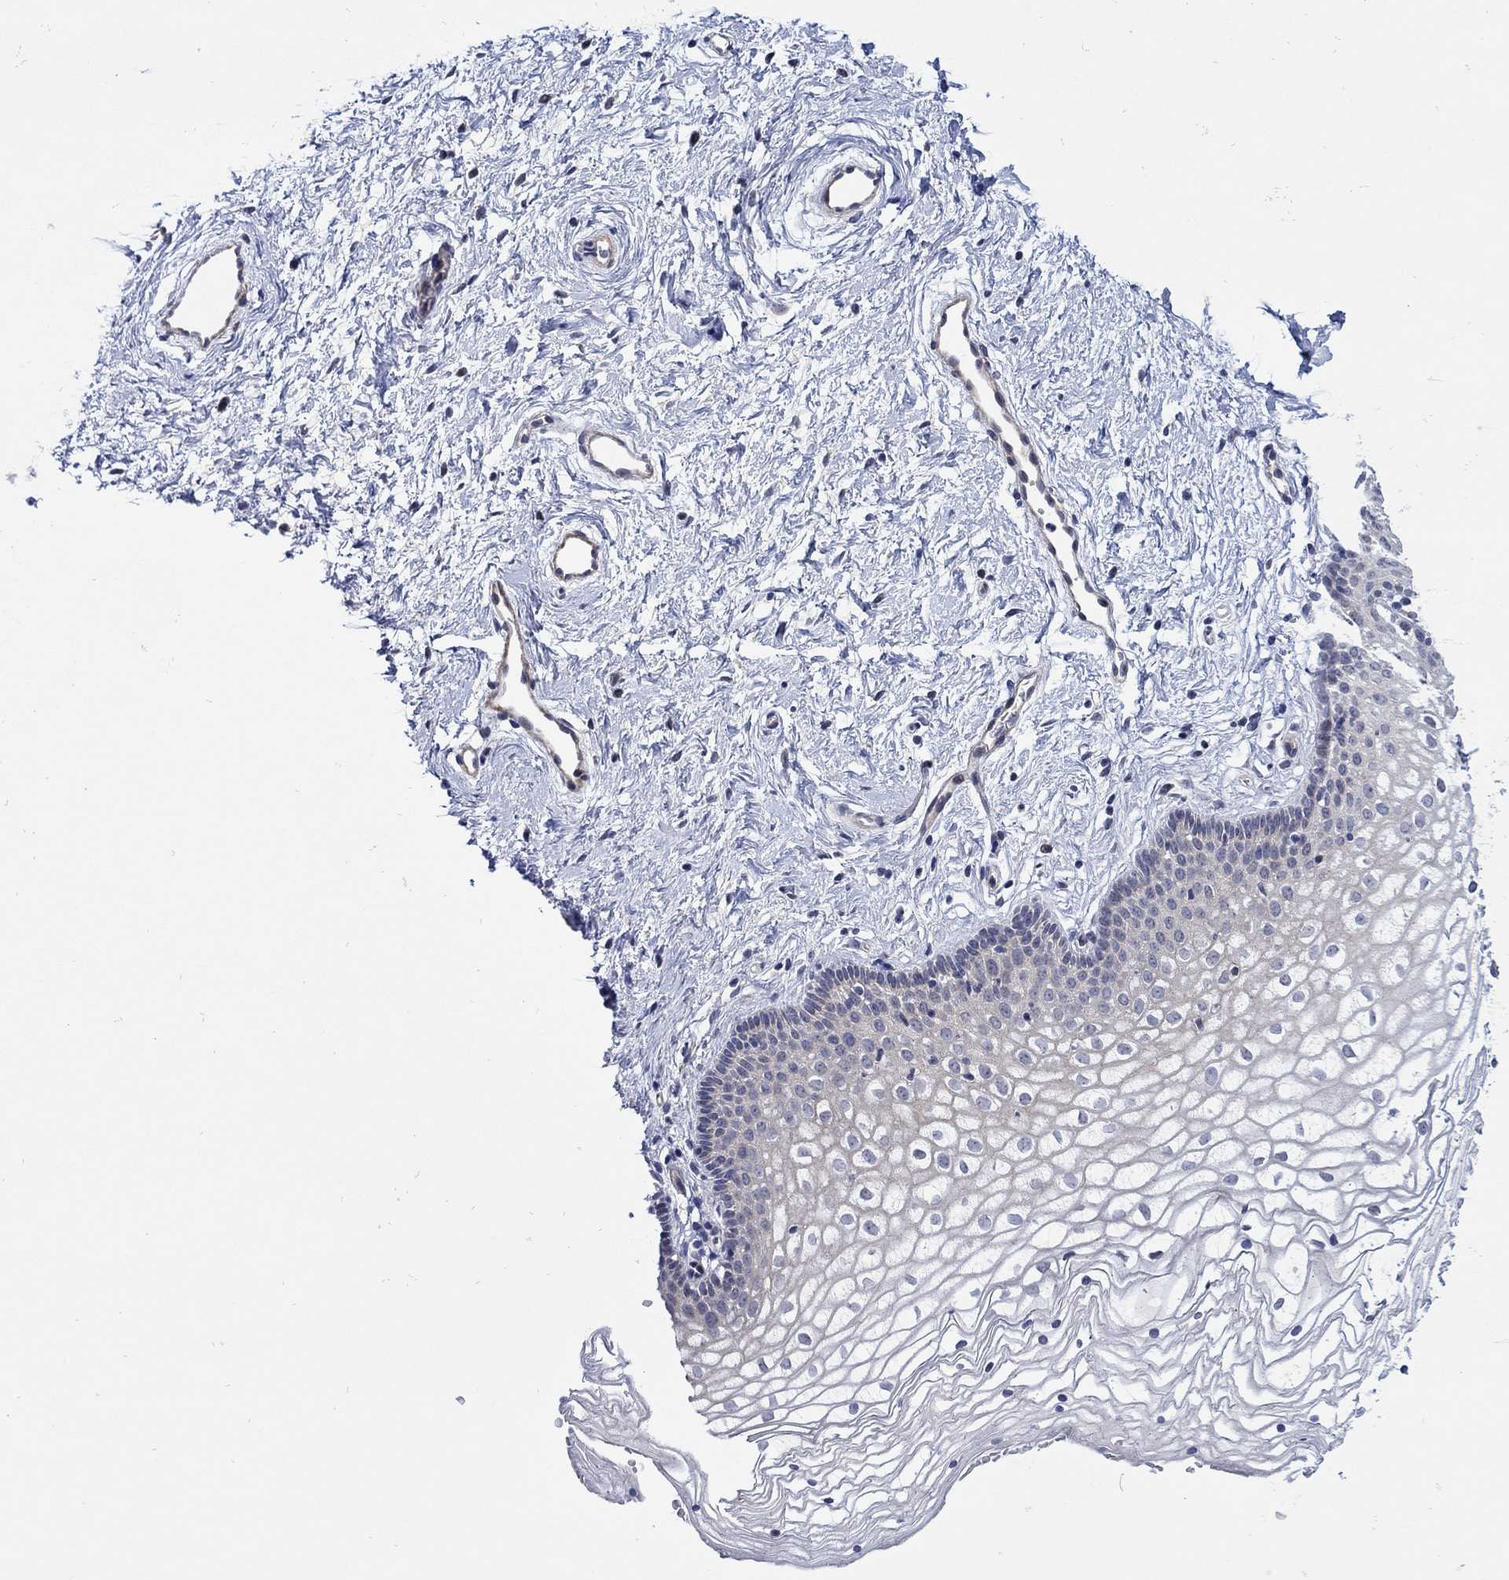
{"staining": {"intensity": "weak", "quantity": "<25%", "location": "cytoplasmic/membranous"}, "tissue": "vagina", "cell_type": "Squamous epithelial cells", "image_type": "normal", "snomed": [{"axis": "morphology", "description": "Normal tissue, NOS"}, {"axis": "topography", "description": "Vagina"}], "caption": "An immunohistochemistry image of unremarkable vagina is shown. There is no staining in squamous epithelial cells of vagina. (DAB immunohistochemistry, high magnification).", "gene": "SCN7A", "patient": {"sex": "female", "age": 36}}